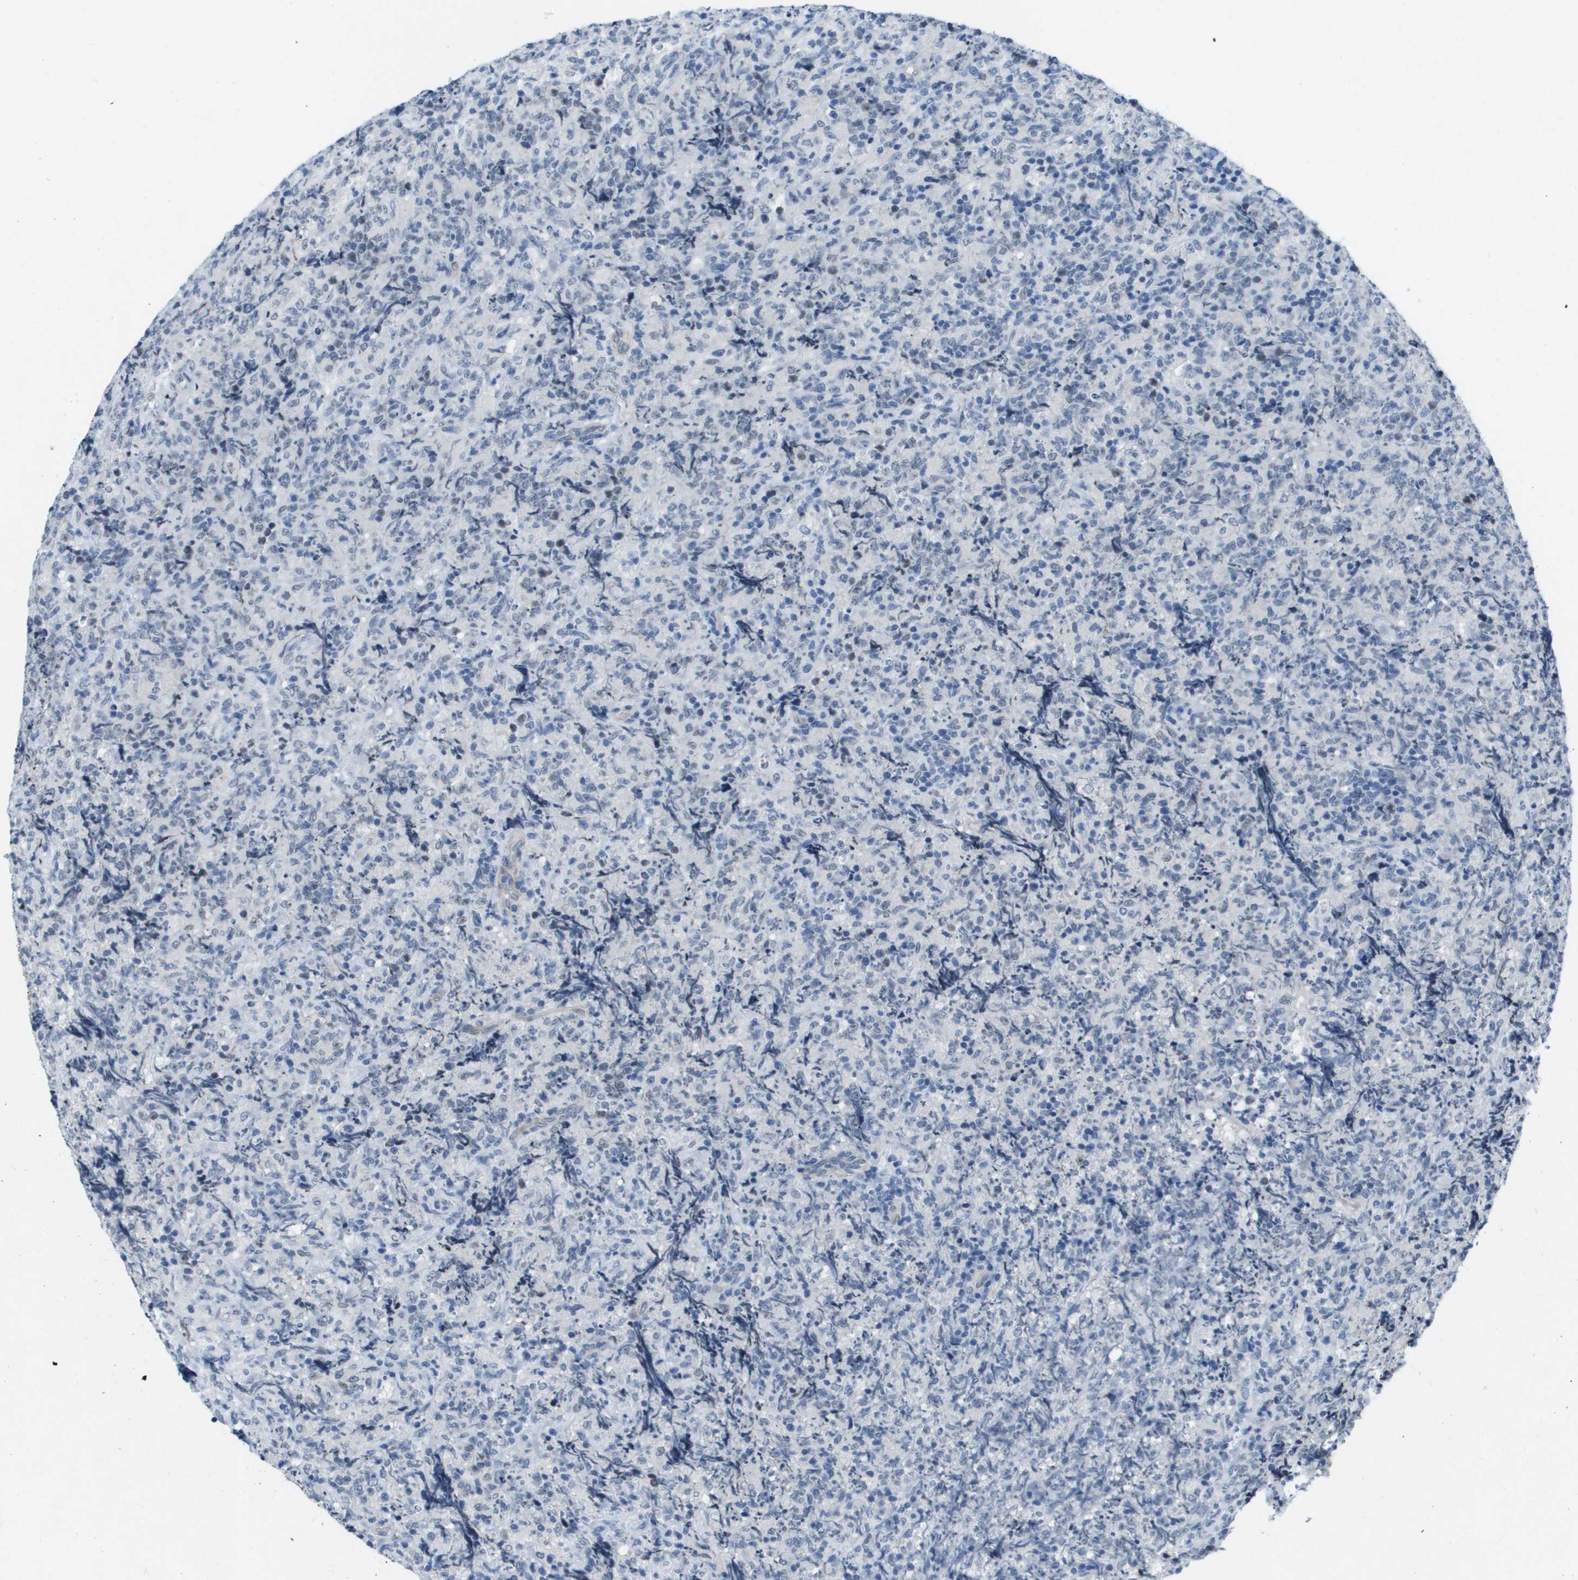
{"staining": {"intensity": "negative", "quantity": "none", "location": "none"}, "tissue": "lymphoma", "cell_type": "Tumor cells", "image_type": "cancer", "snomed": [{"axis": "morphology", "description": "Malignant lymphoma, non-Hodgkin's type, High grade"}, {"axis": "topography", "description": "Tonsil"}], "caption": "Tumor cells are negative for brown protein staining in lymphoma.", "gene": "ITGA6", "patient": {"sex": "female", "age": 36}}